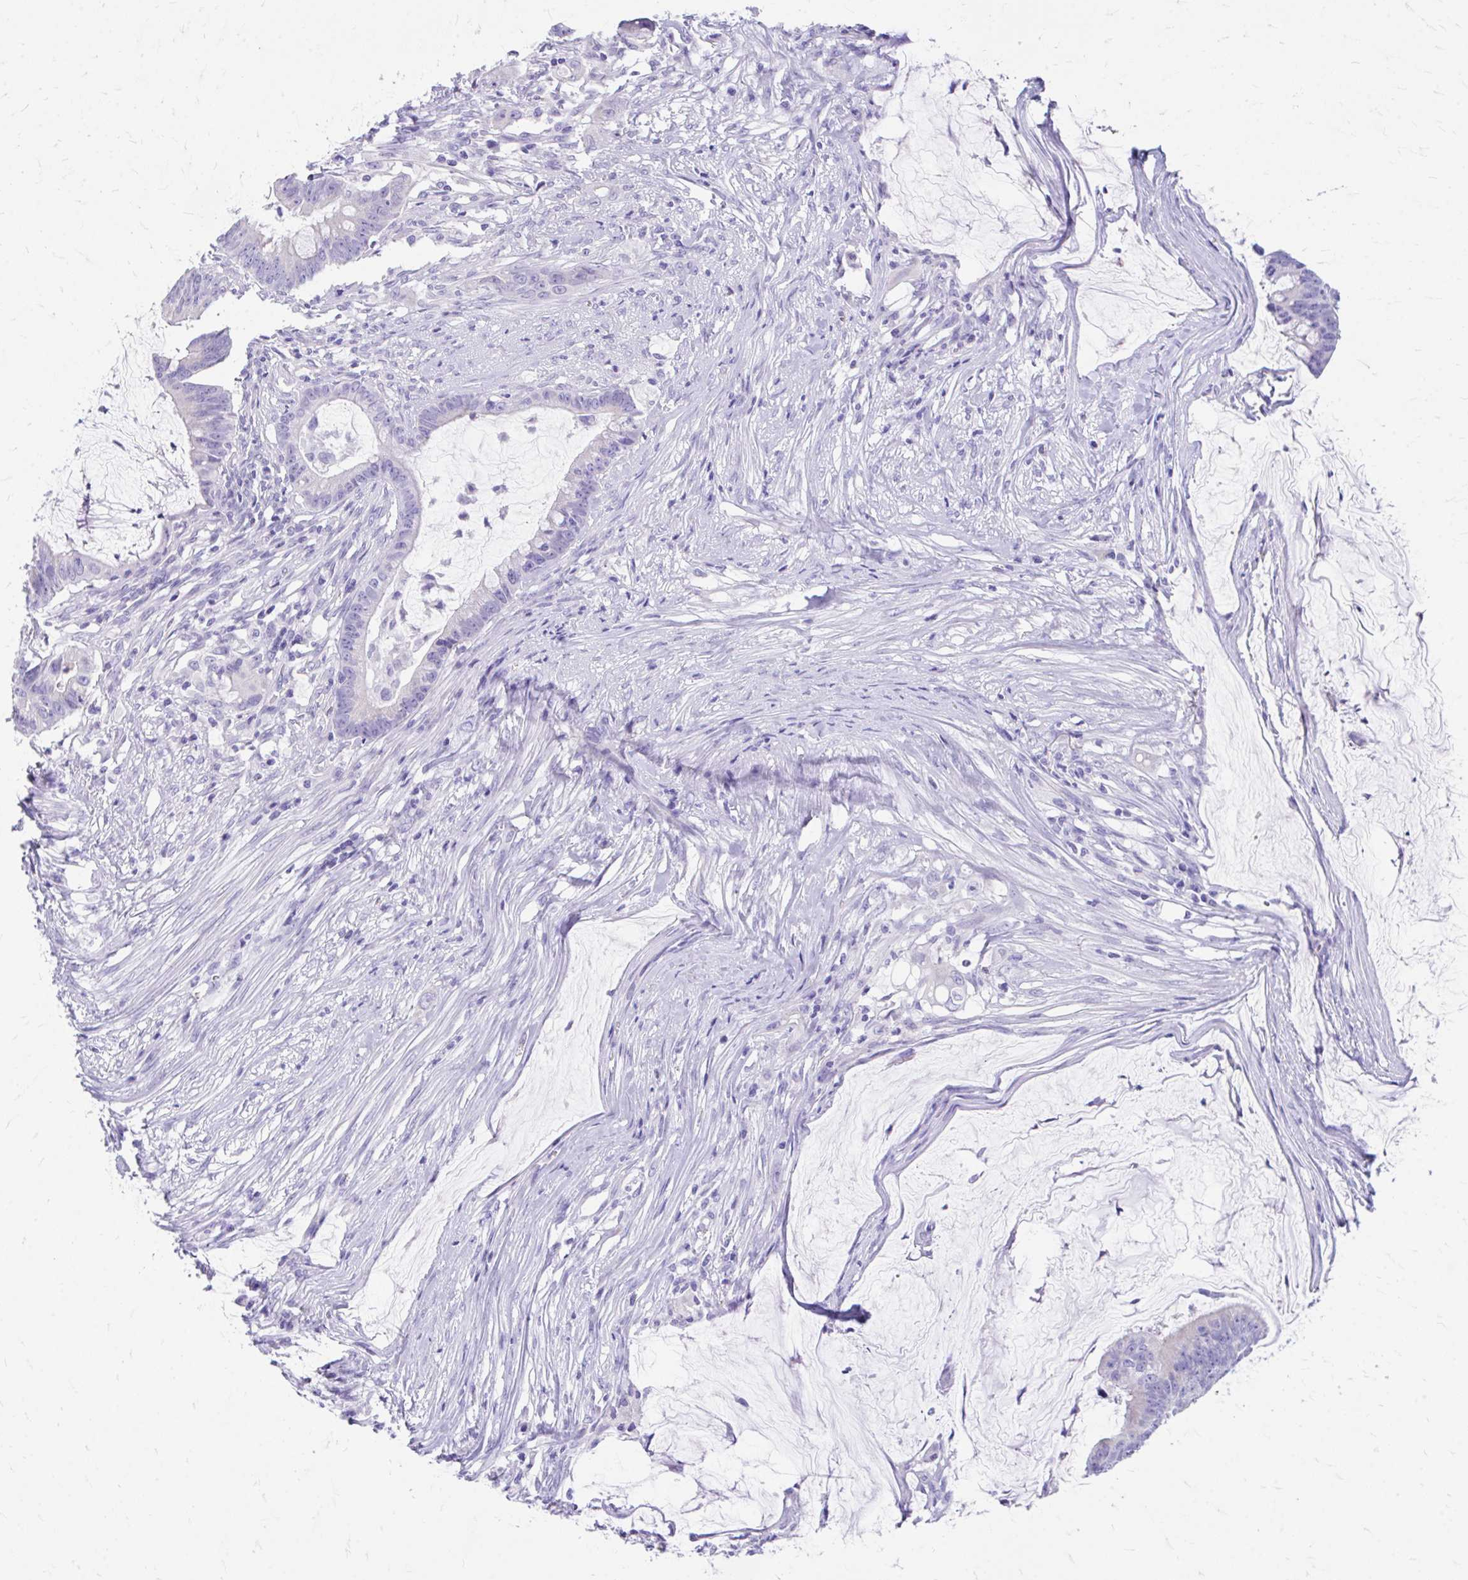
{"staining": {"intensity": "weak", "quantity": "<25%", "location": "cytoplasmic/membranous"}, "tissue": "colorectal cancer", "cell_type": "Tumor cells", "image_type": "cancer", "snomed": [{"axis": "morphology", "description": "Adenocarcinoma, NOS"}, {"axis": "topography", "description": "Colon"}], "caption": "Tumor cells are negative for brown protein staining in colorectal cancer (adenocarcinoma). (Immunohistochemistry, brightfield microscopy, high magnification).", "gene": "KRIT1", "patient": {"sex": "male", "age": 62}}